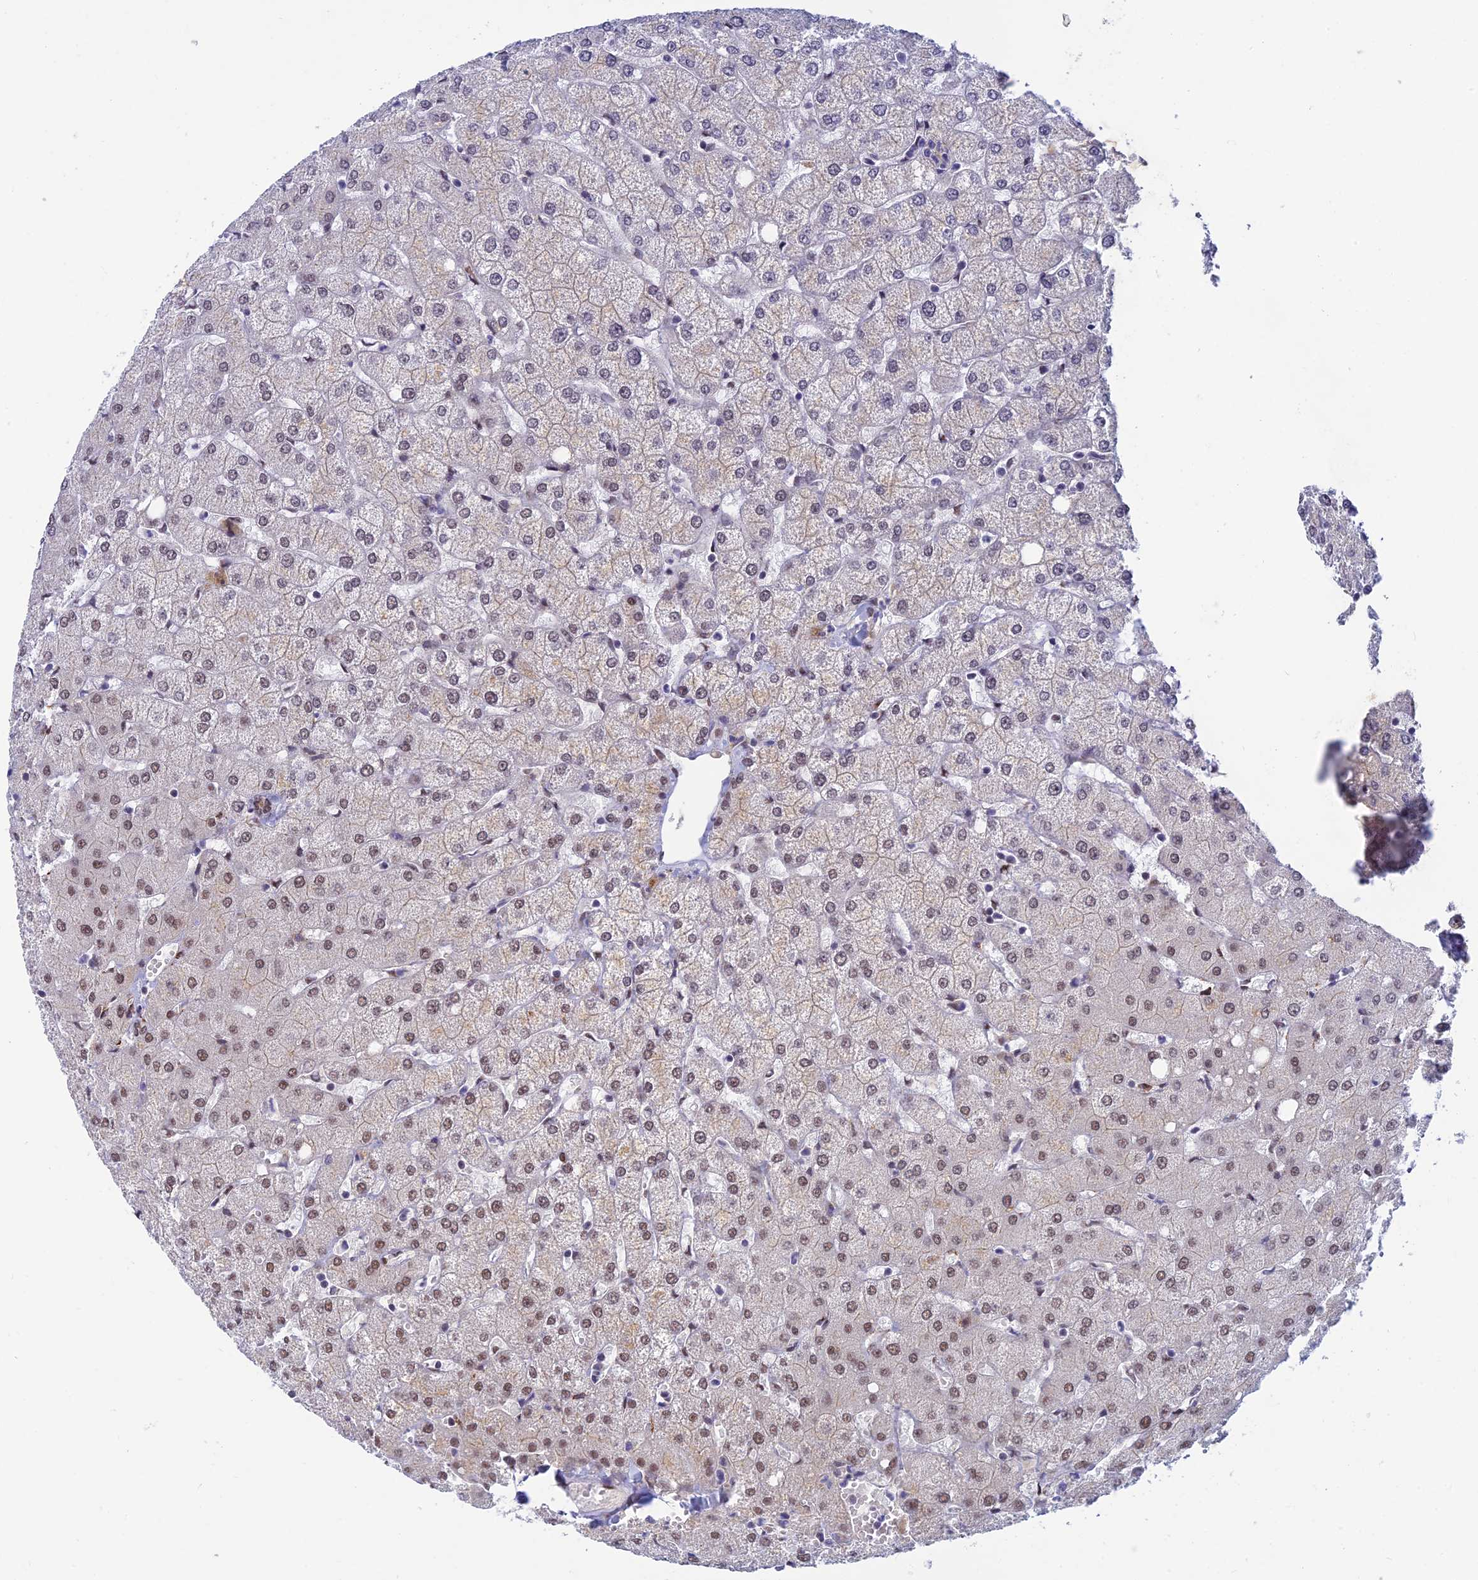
{"staining": {"intensity": "weak", "quantity": "<25%", "location": "nuclear"}, "tissue": "liver", "cell_type": "Cholangiocytes", "image_type": "normal", "snomed": [{"axis": "morphology", "description": "Normal tissue, NOS"}, {"axis": "topography", "description": "Liver"}], "caption": "Photomicrograph shows no protein staining in cholangiocytes of benign liver.", "gene": "CLK4", "patient": {"sex": "female", "age": 54}}